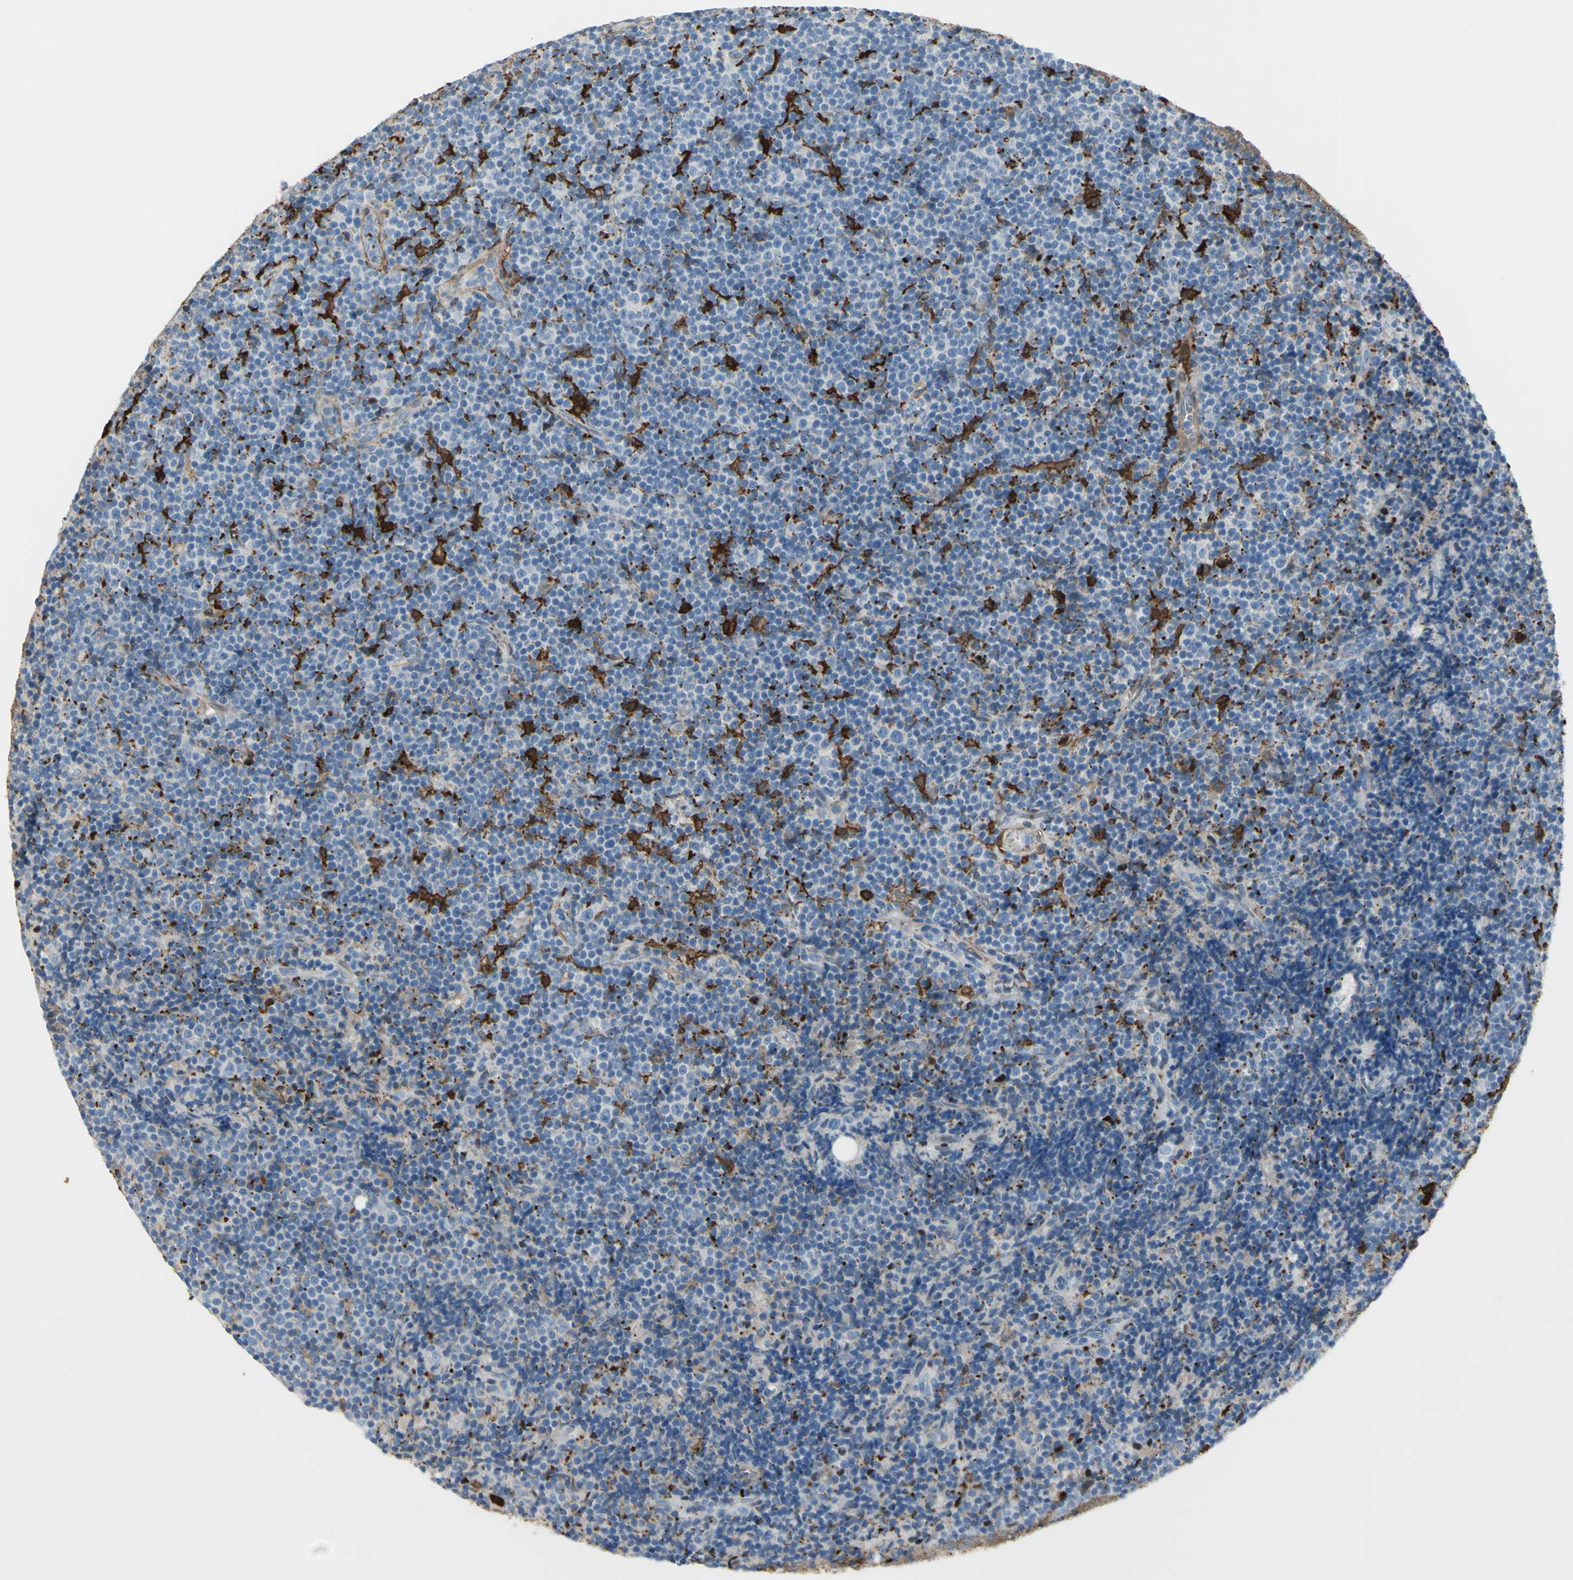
{"staining": {"intensity": "negative", "quantity": "none", "location": "none"}, "tissue": "lymphoma", "cell_type": "Tumor cells", "image_type": "cancer", "snomed": [{"axis": "morphology", "description": "Malignant lymphoma, non-Hodgkin's type, Low grade"}, {"axis": "topography", "description": "Lymph node"}], "caption": "This is an IHC histopathology image of lymphoma. There is no expression in tumor cells.", "gene": "GSN", "patient": {"sex": "female", "age": 67}}